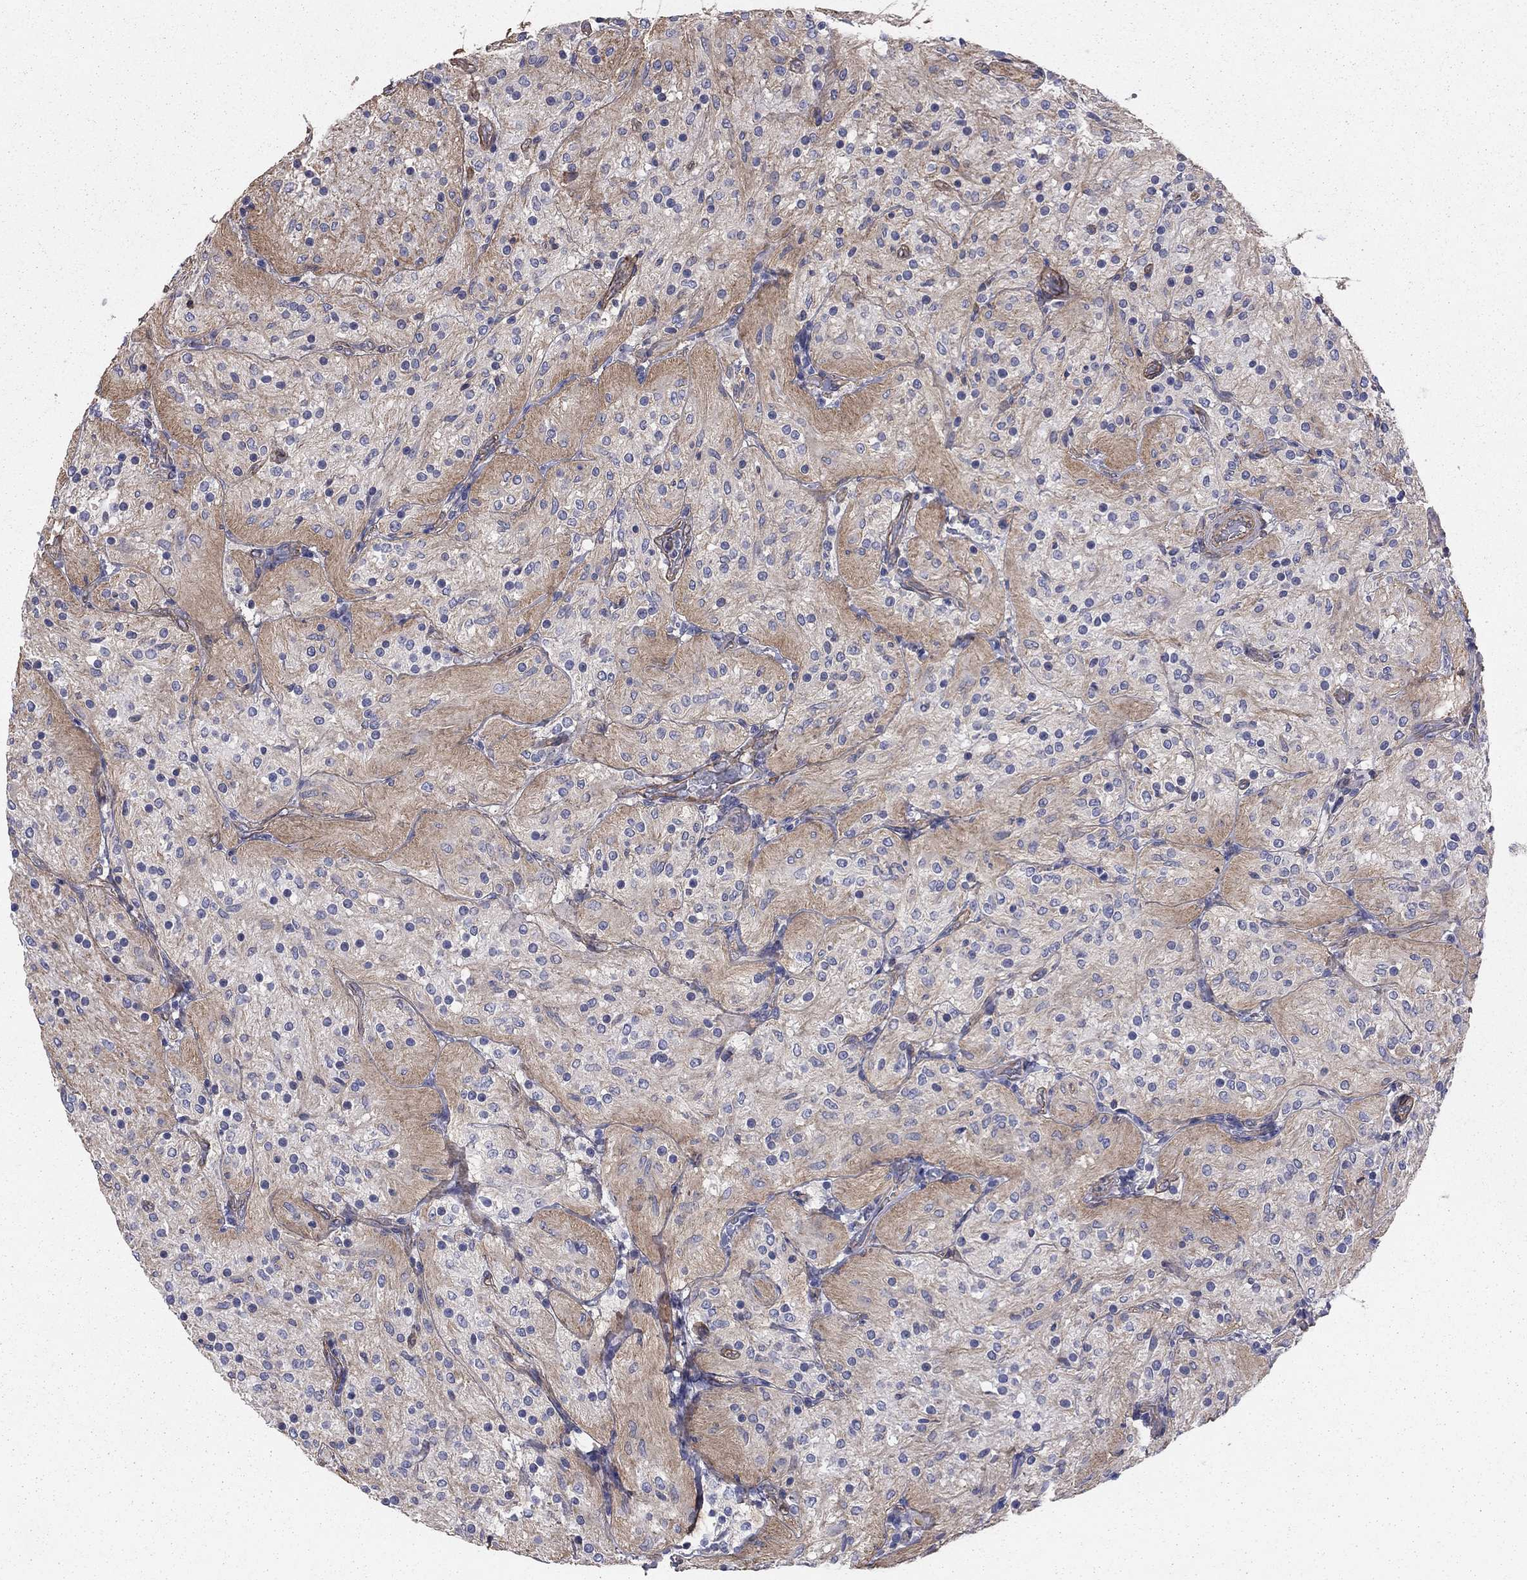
{"staining": {"intensity": "negative", "quantity": "none", "location": "none"}, "tissue": "glioma", "cell_type": "Tumor cells", "image_type": "cancer", "snomed": [{"axis": "morphology", "description": "Glioma, malignant, Low grade"}, {"axis": "topography", "description": "Brain"}], "caption": "This is an IHC micrograph of human malignant glioma (low-grade). There is no expression in tumor cells.", "gene": "TCHH", "patient": {"sex": "male", "age": 3}}